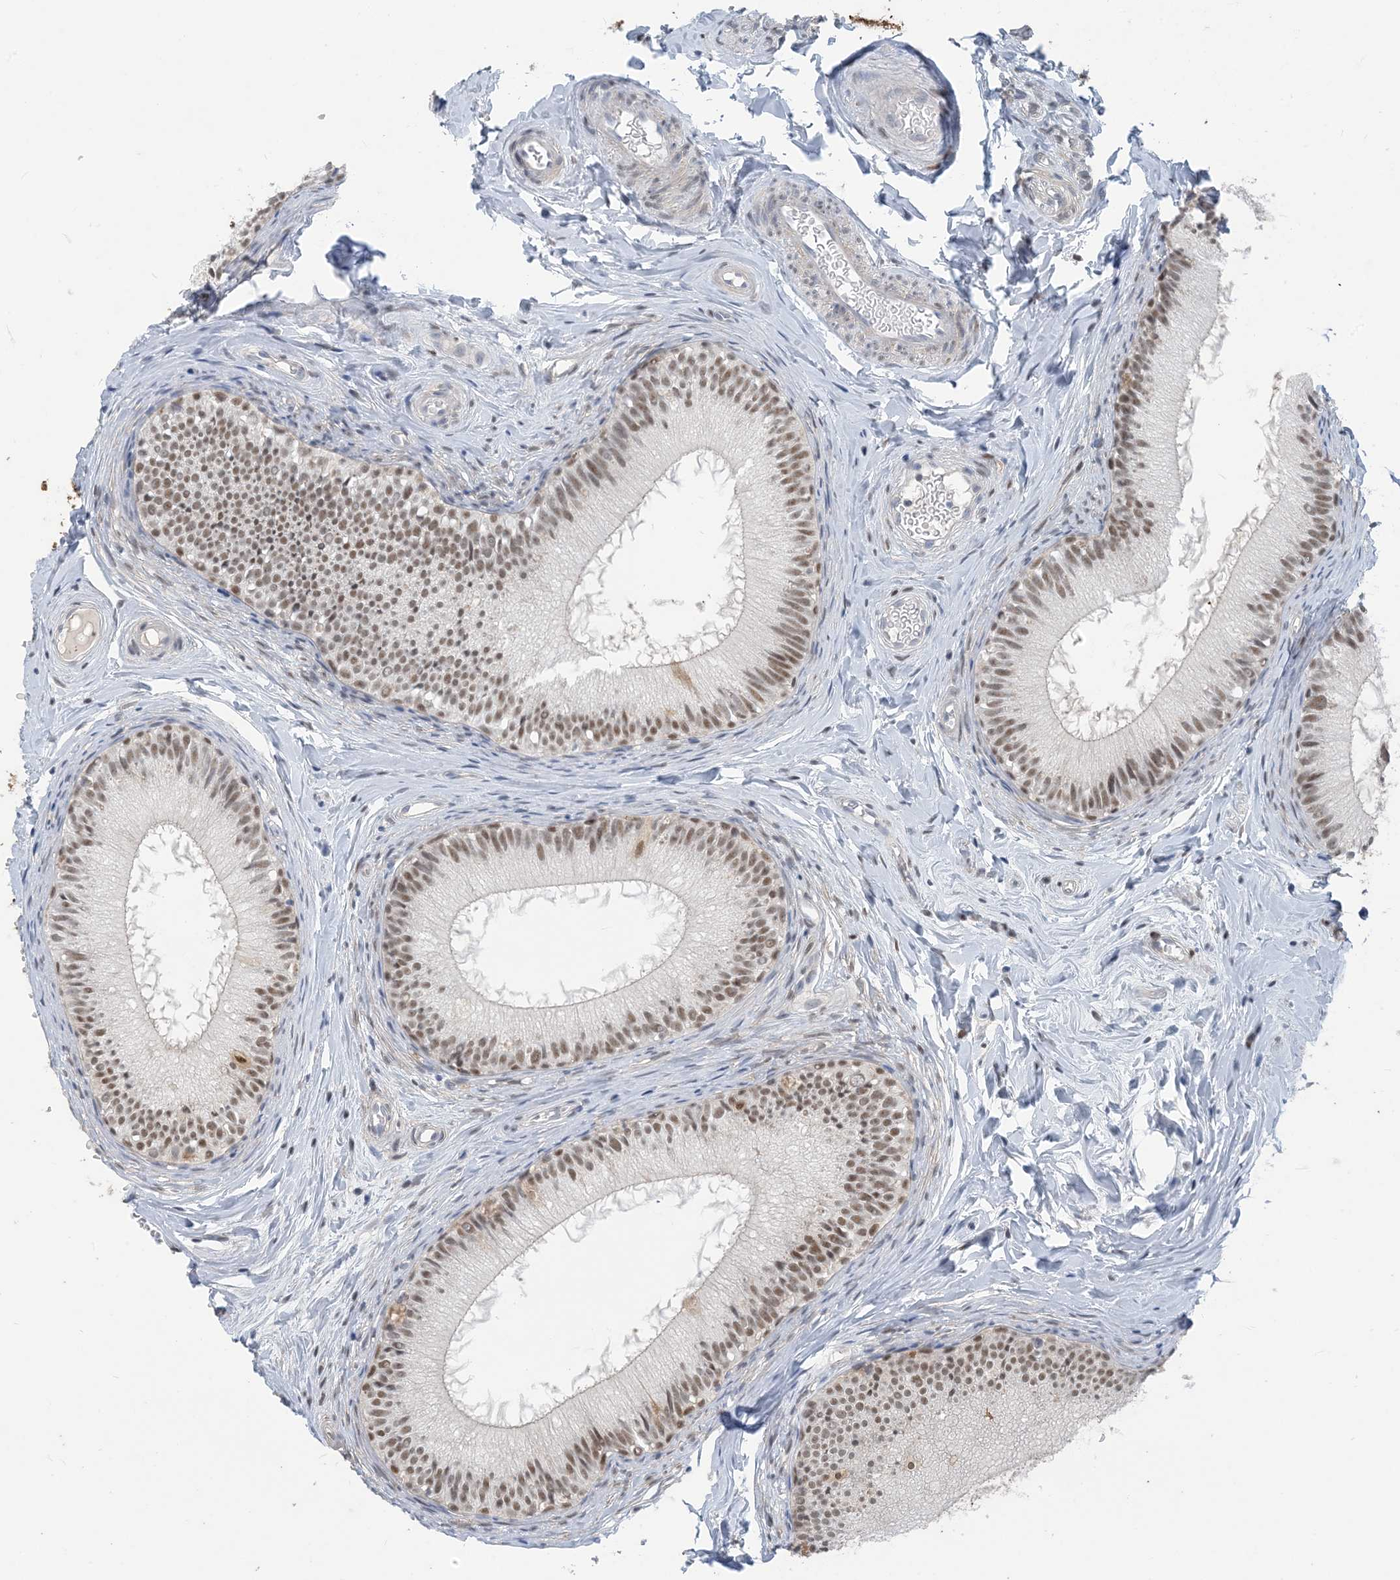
{"staining": {"intensity": "moderate", "quantity": "25%-75%", "location": "cytoplasmic/membranous,nuclear"}, "tissue": "epididymis", "cell_type": "Glandular cells", "image_type": "normal", "snomed": [{"axis": "morphology", "description": "Normal tissue, NOS"}, {"axis": "topography", "description": "Epididymis"}], "caption": "IHC image of unremarkable human epididymis stained for a protein (brown), which shows medium levels of moderate cytoplasmic/membranous,nuclear positivity in approximately 25%-75% of glandular cells.", "gene": "ZC3H12A", "patient": {"sex": "male", "age": 34}}